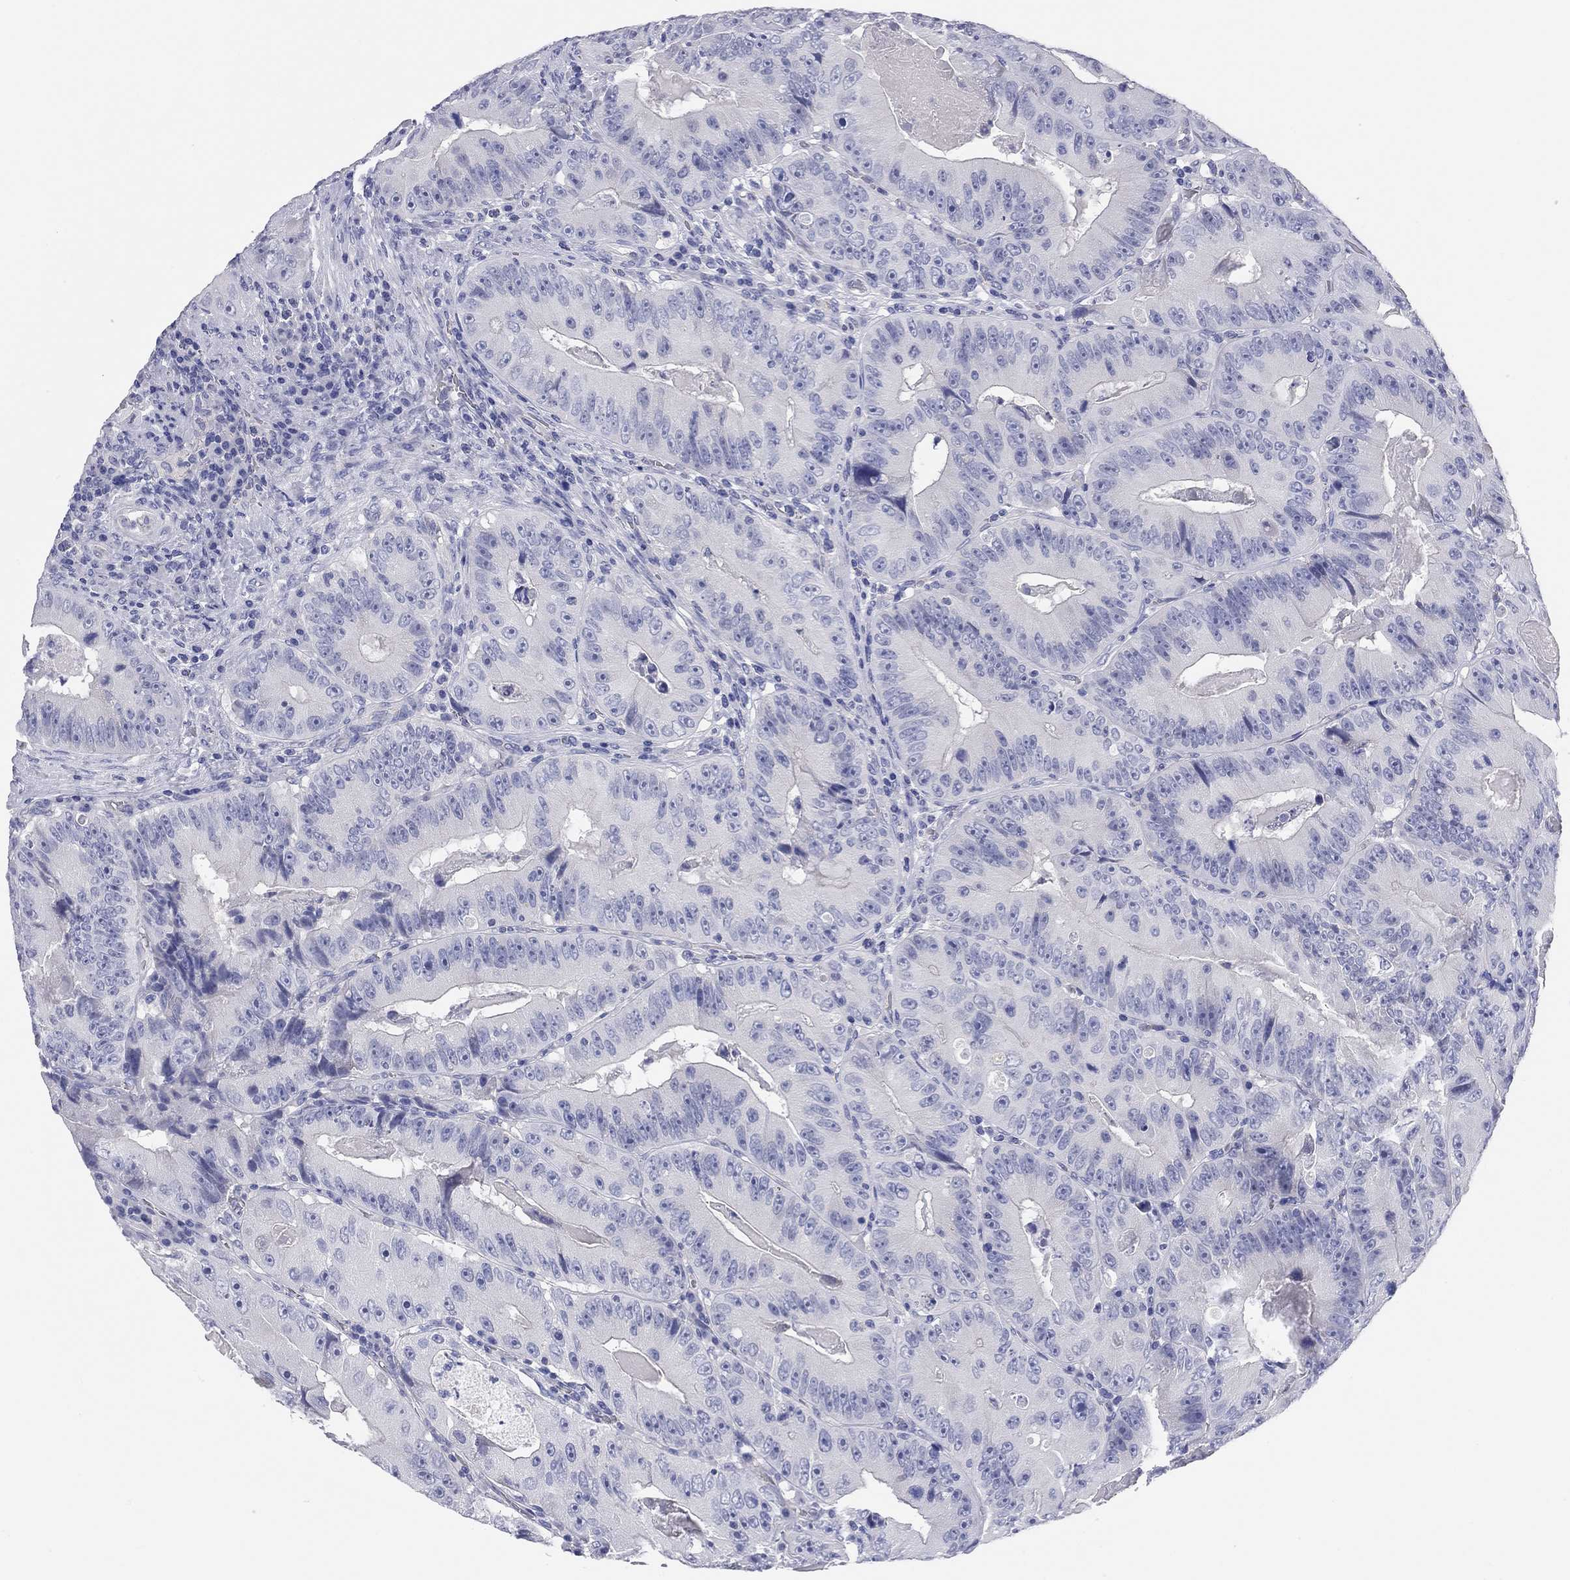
{"staining": {"intensity": "negative", "quantity": "none", "location": "none"}, "tissue": "colorectal cancer", "cell_type": "Tumor cells", "image_type": "cancer", "snomed": [{"axis": "morphology", "description": "Adenocarcinoma, NOS"}, {"axis": "topography", "description": "Colon"}], "caption": "Colorectal adenocarcinoma stained for a protein using IHC demonstrates no positivity tumor cells.", "gene": "TMEM221", "patient": {"sex": "female", "age": 86}}